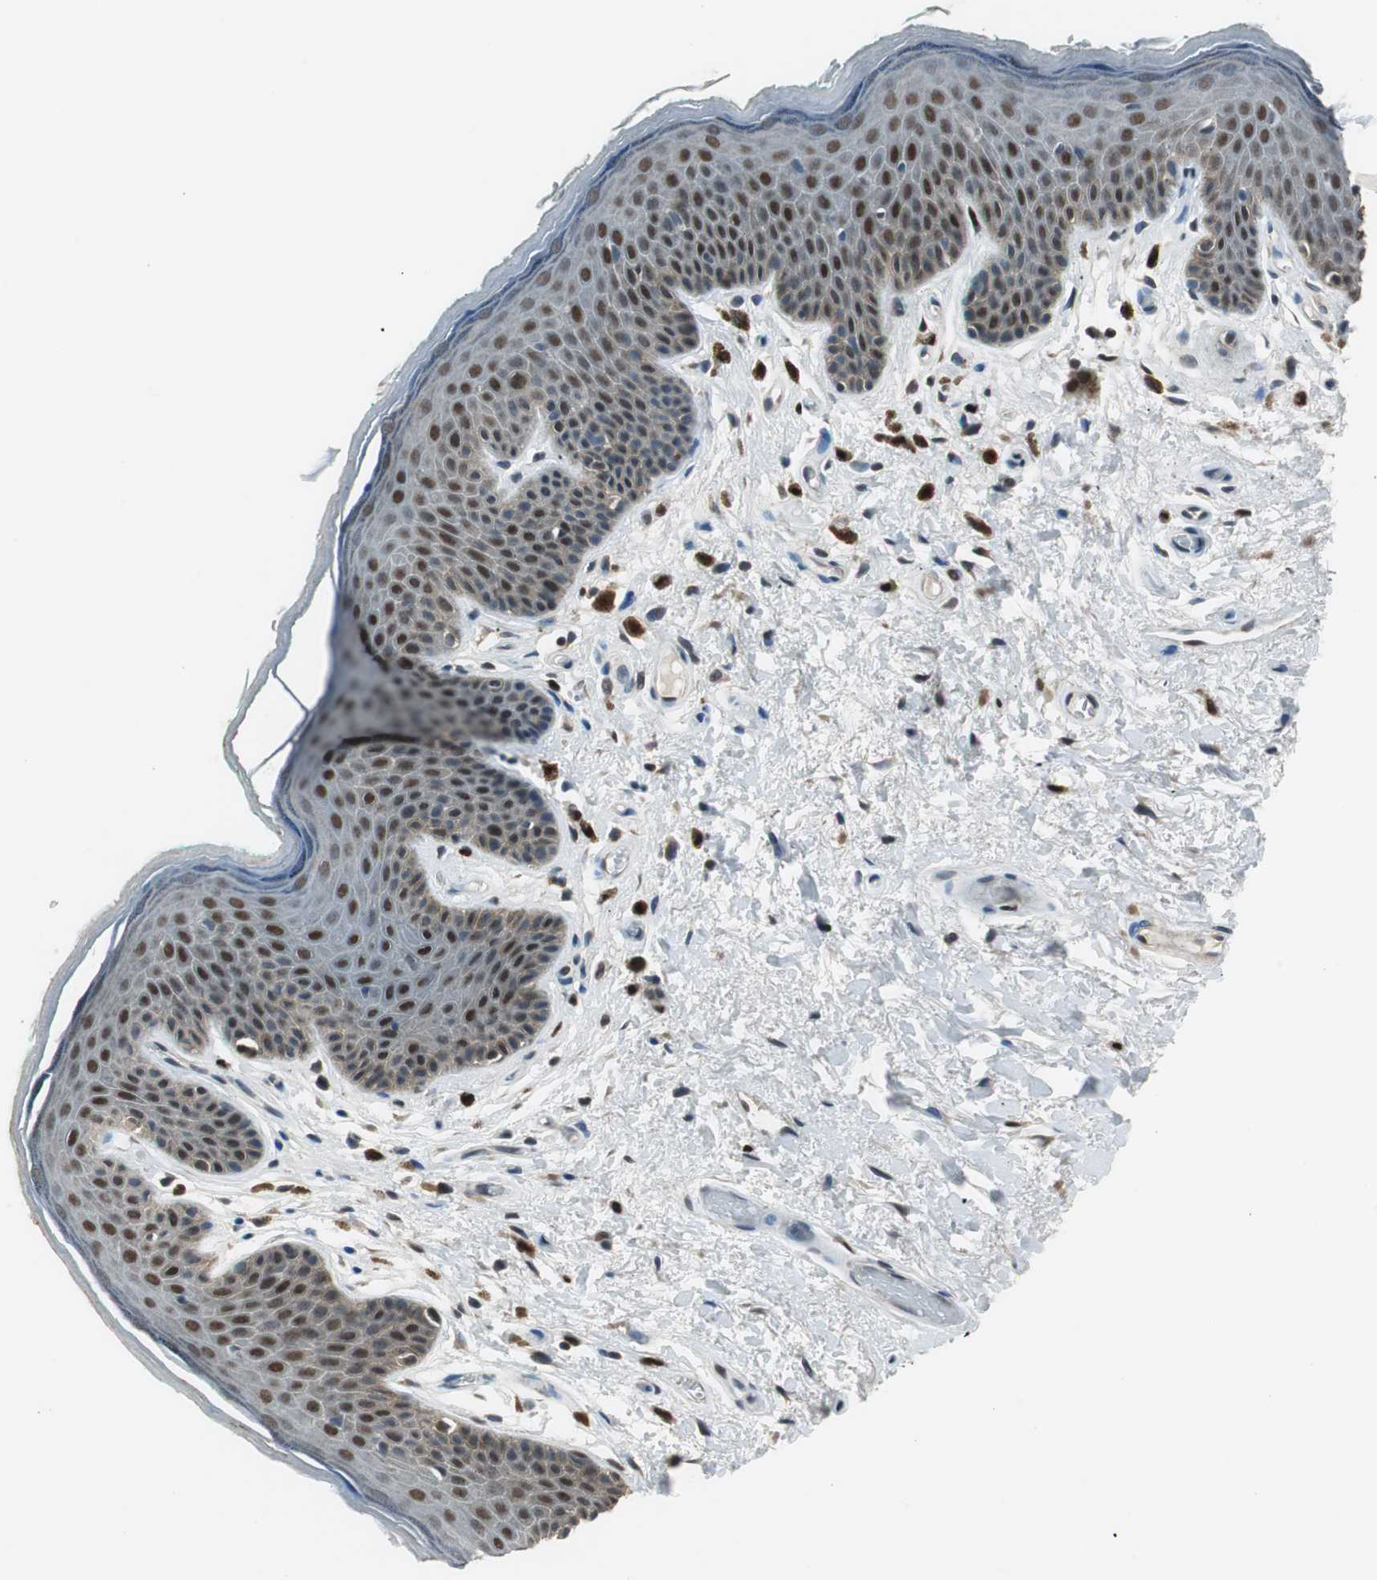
{"staining": {"intensity": "moderate", "quantity": ">75%", "location": "nuclear"}, "tissue": "skin", "cell_type": "Epidermal cells", "image_type": "normal", "snomed": [{"axis": "morphology", "description": "Normal tissue, NOS"}, {"axis": "topography", "description": "Anal"}], "caption": "Skin was stained to show a protein in brown. There is medium levels of moderate nuclear expression in approximately >75% of epidermal cells.", "gene": "MAFB", "patient": {"sex": "male", "age": 74}}